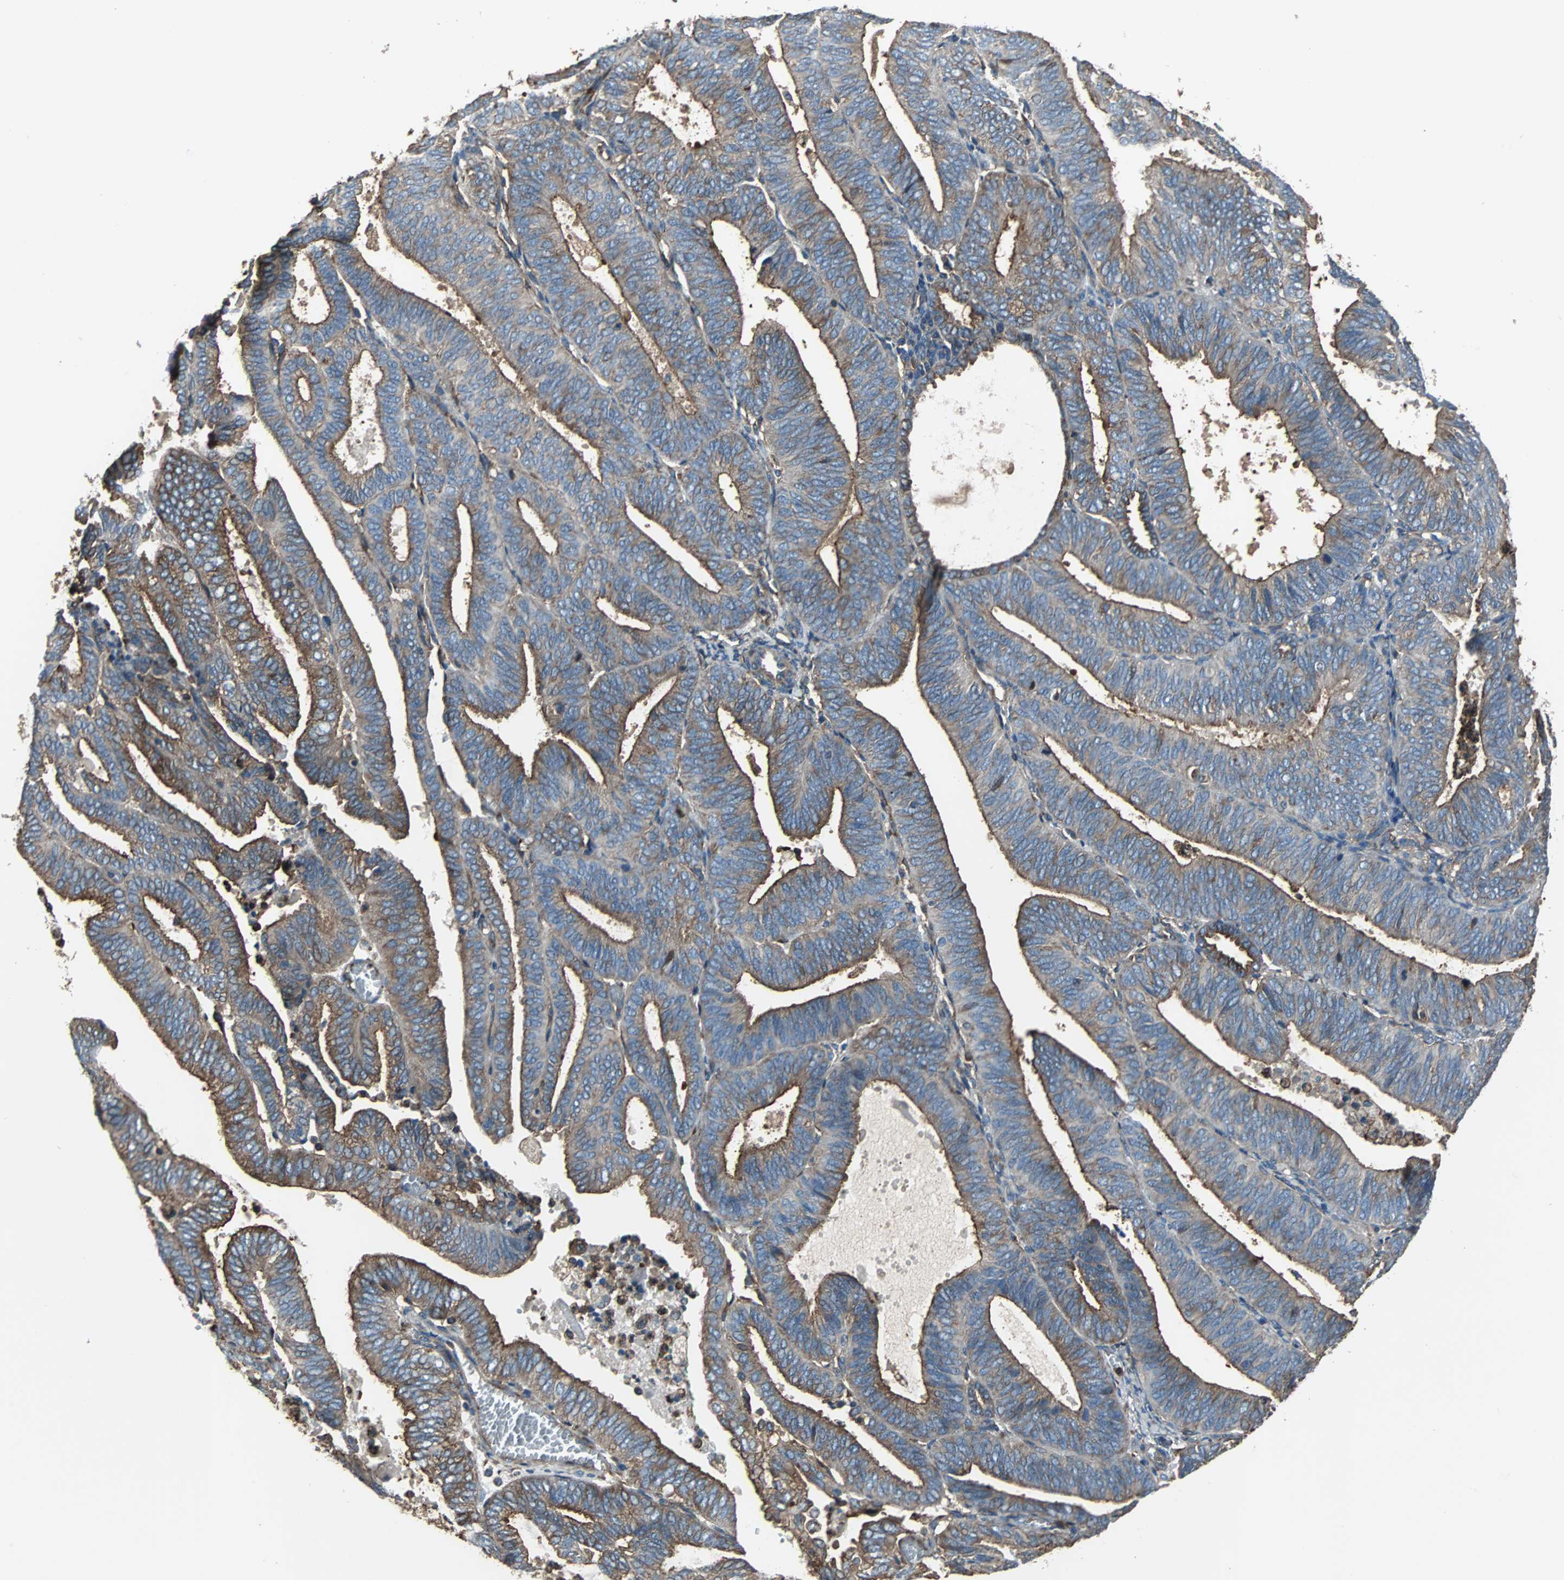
{"staining": {"intensity": "strong", "quantity": ">75%", "location": "cytoplasmic/membranous"}, "tissue": "endometrial cancer", "cell_type": "Tumor cells", "image_type": "cancer", "snomed": [{"axis": "morphology", "description": "Adenocarcinoma, NOS"}, {"axis": "topography", "description": "Uterus"}], "caption": "The photomicrograph displays staining of endometrial cancer, revealing strong cytoplasmic/membranous protein expression (brown color) within tumor cells.", "gene": "ACTN1", "patient": {"sex": "female", "age": 60}}